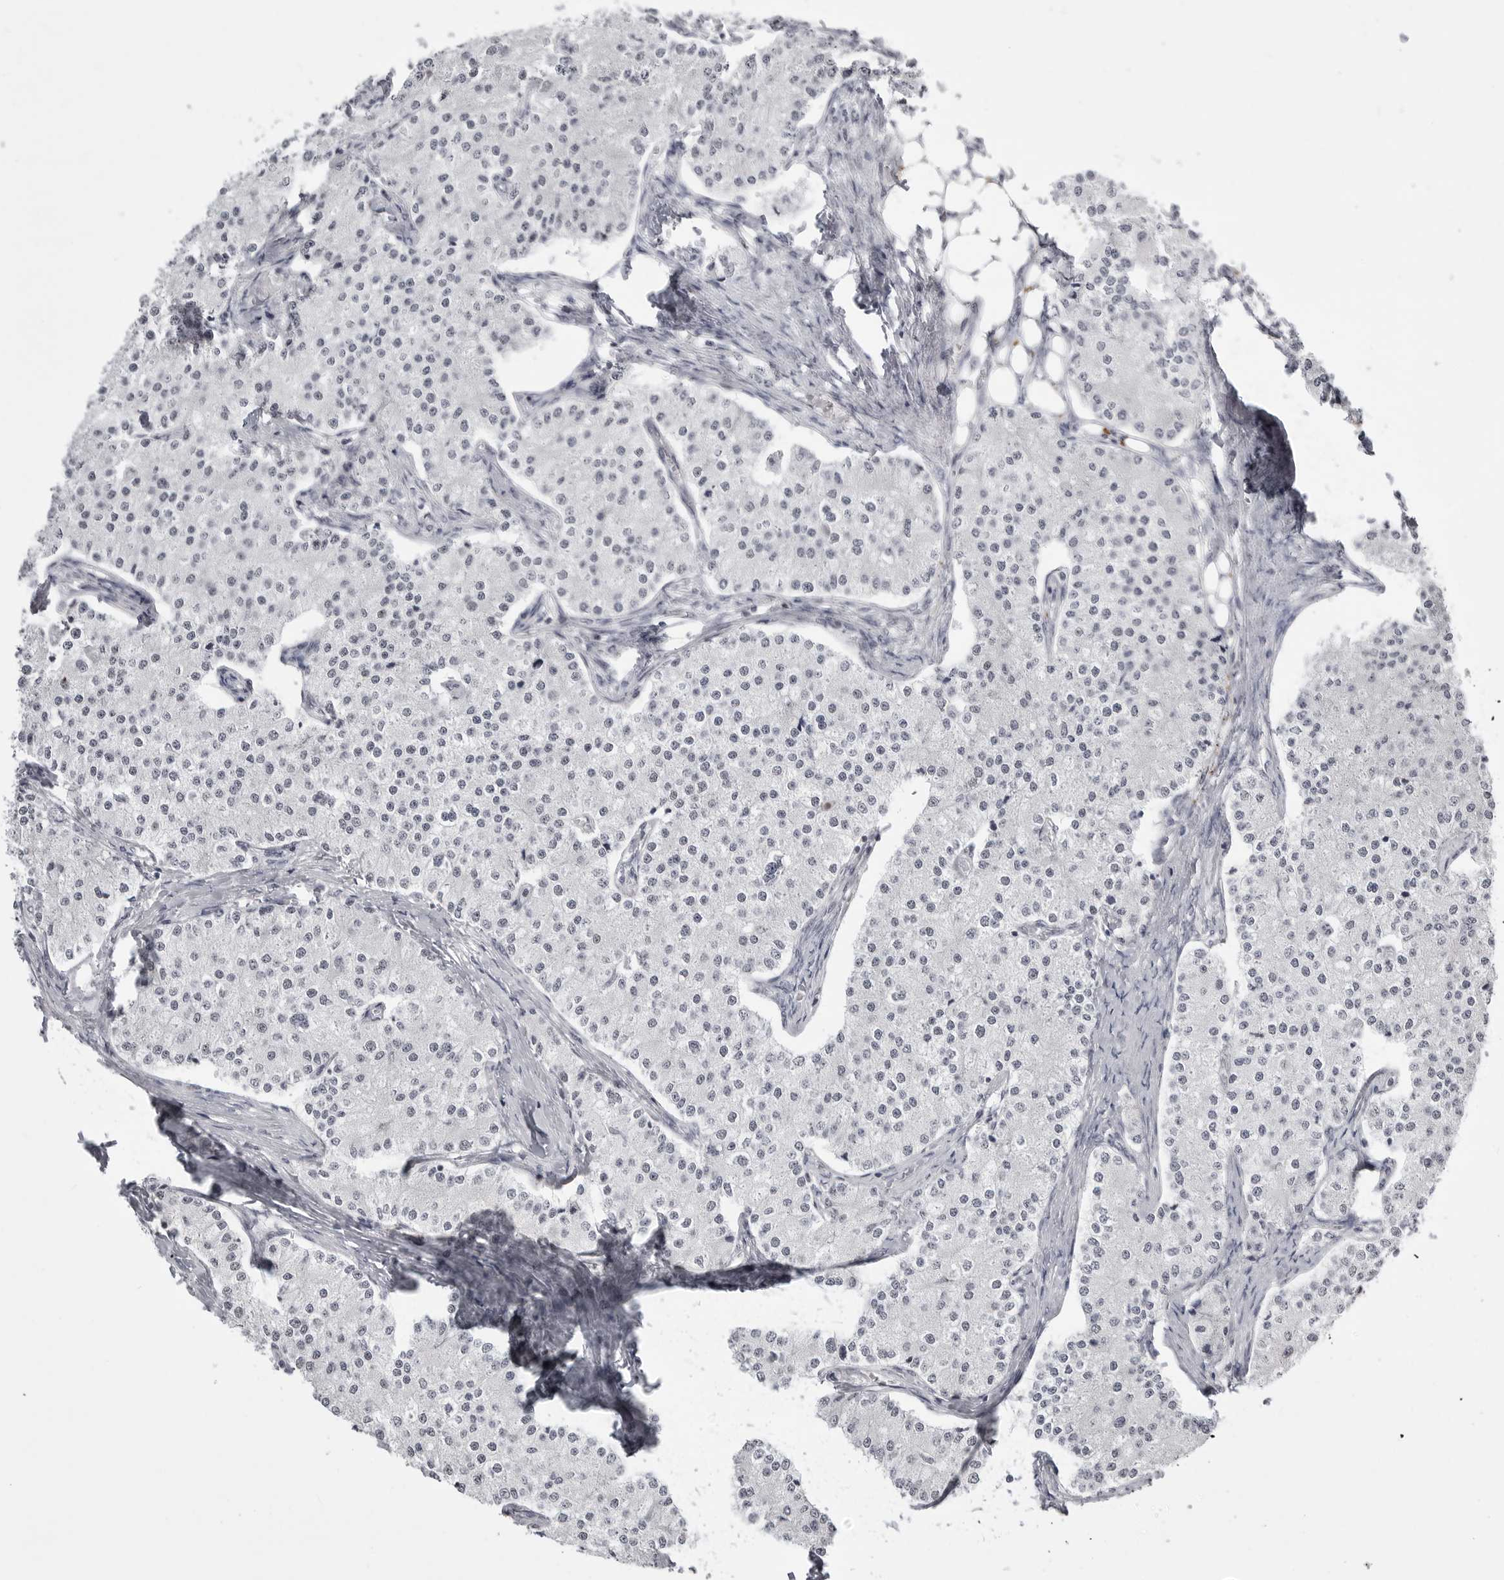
{"staining": {"intensity": "negative", "quantity": "none", "location": "none"}, "tissue": "carcinoid", "cell_type": "Tumor cells", "image_type": "cancer", "snomed": [{"axis": "morphology", "description": "Carcinoid, malignant, NOS"}, {"axis": "topography", "description": "Colon"}], "caption": "DAB (3,3'-diaminobenzidine) immunohistochemical staining of human malignant carcinoid demonstrates no significant expression in tumor cells.", "gene": "WRAP53", "patient": {"sex": "female", "age": 52}}